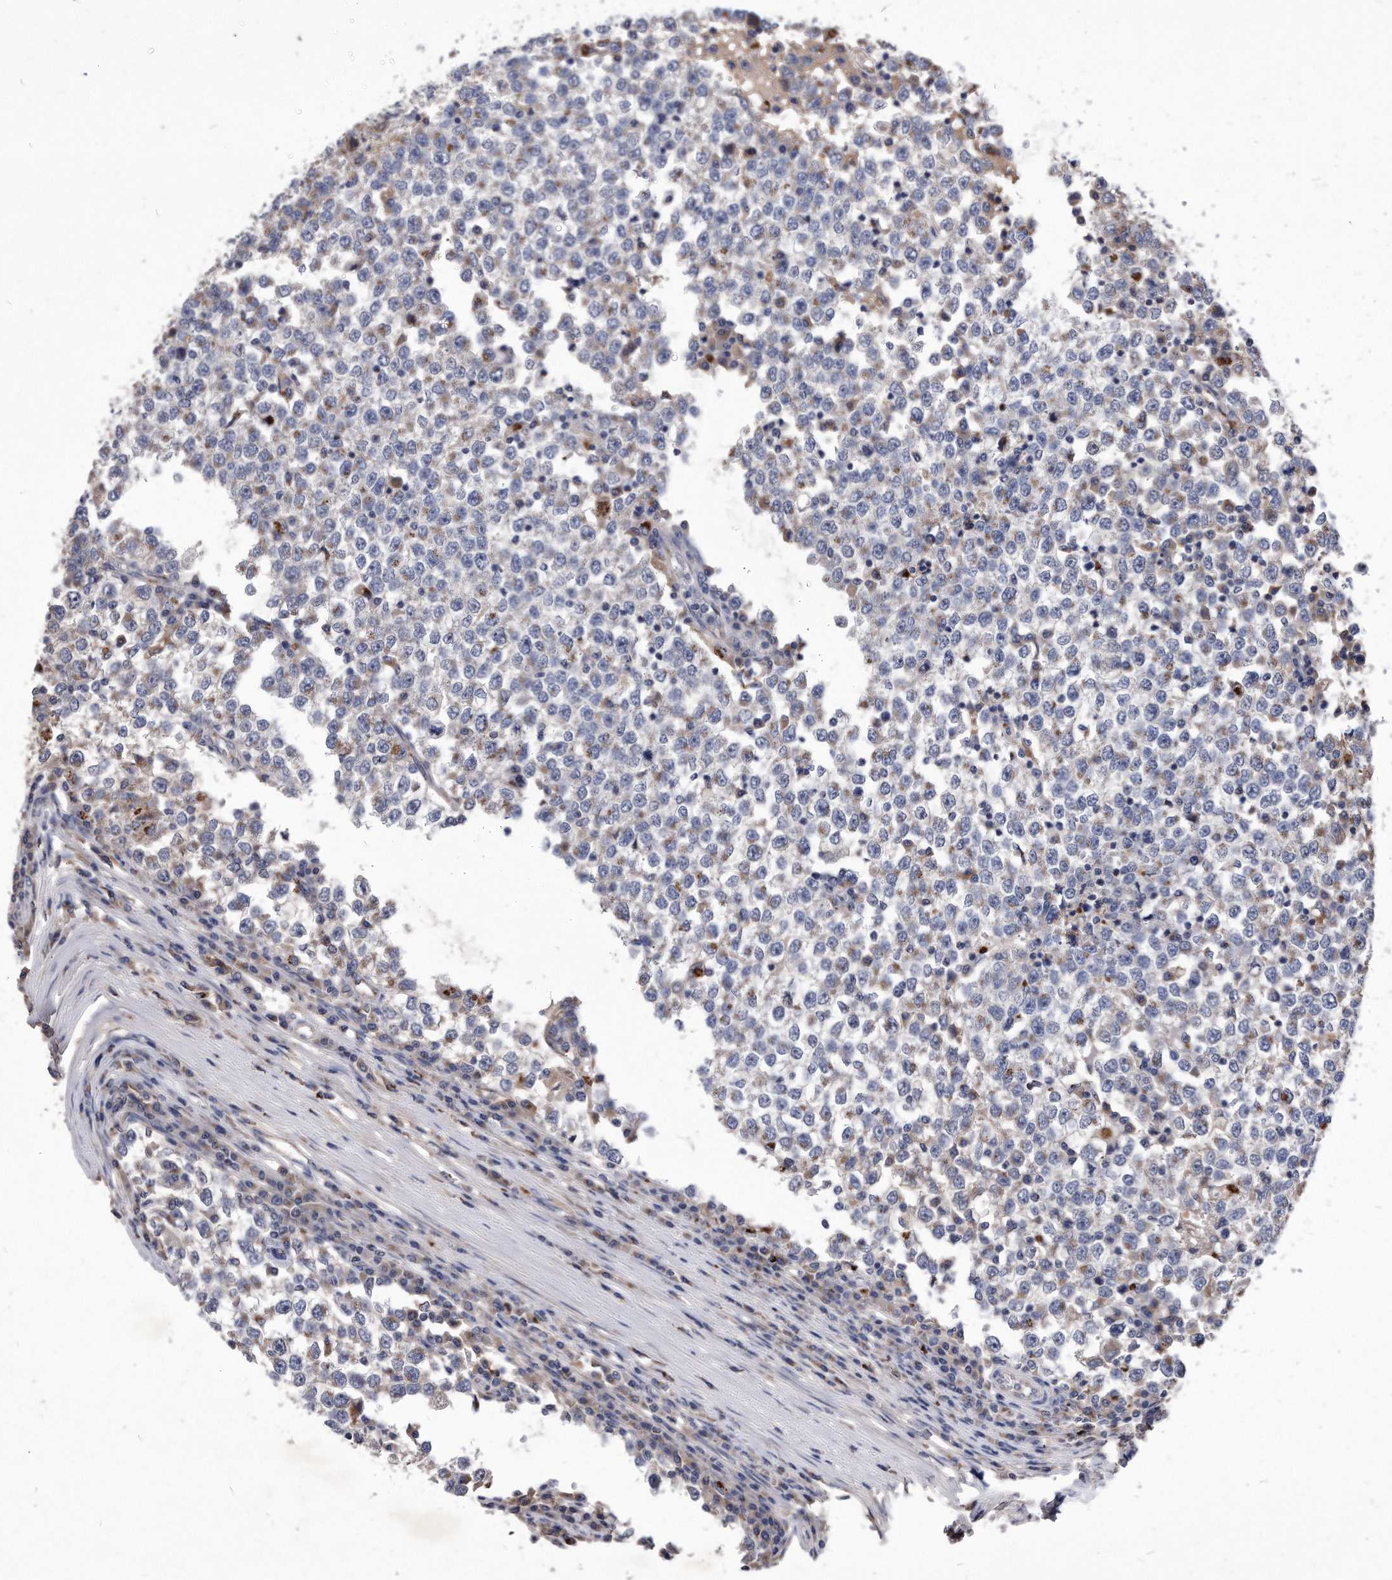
{"staining": {"intensity": "weak", "quantity": "<25%", "location": "cytoplasmic/membranous"}, "tissue": "testis cancer", "cell_type": "Tumor cells", "image_type": "cancer", "snomed": [{"axis": "morphology", "description": "Seminoma, NOS"}, {"axis": "topography", "description": "Testis"}], "caption": "Human testis cancer (seminoma) stained for a protein using IHC reveals no expression in tumor cells.", "gene": "MGAT4A", "patient": {"sex": "male", "age": 65}}